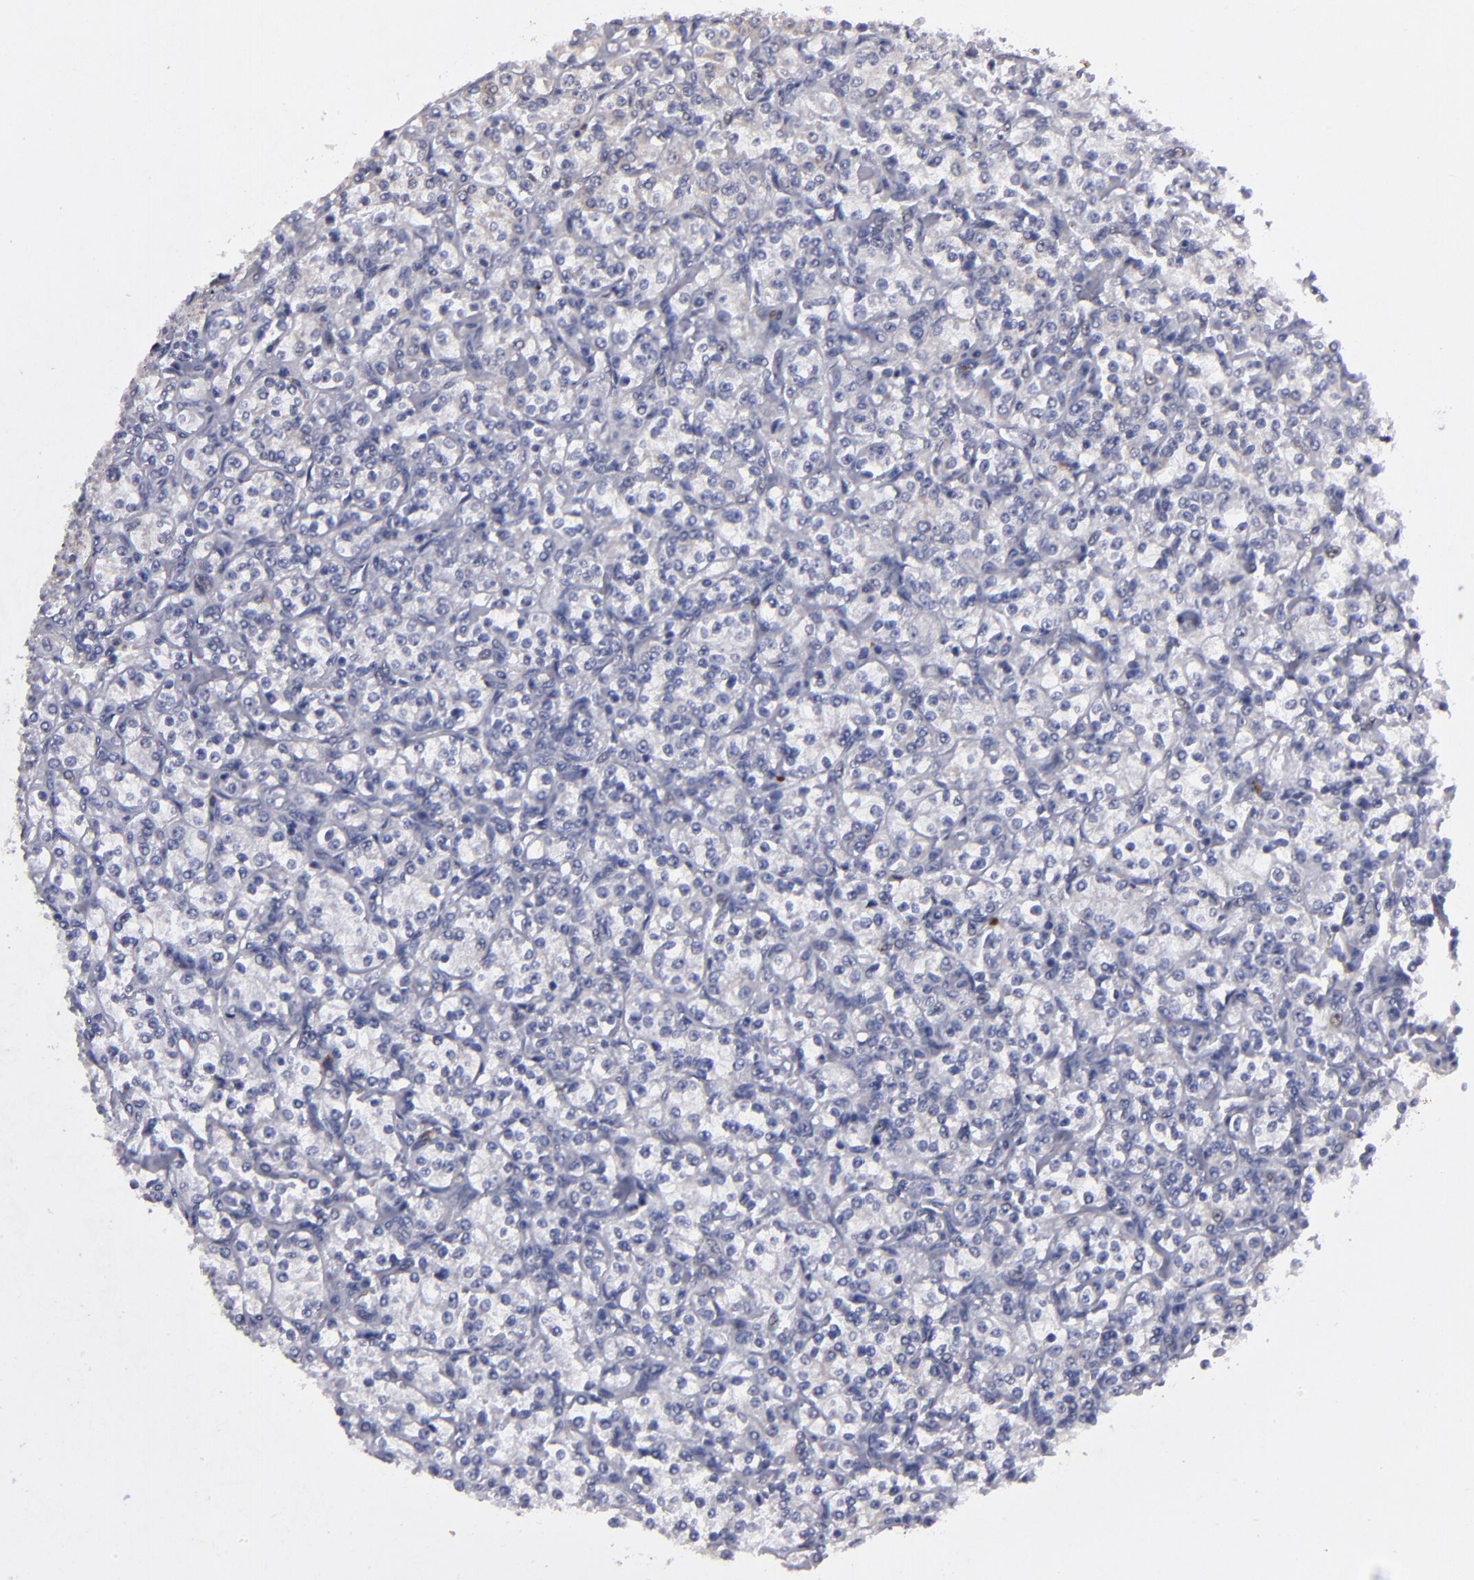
{"staining": {"intensity": "negative", "quantity": "none", "location": "none"}, "tissue": "renal cancer", "cell_type": "Tumor cells", "image_type": "cancer", "snomed": [{"axis": "morphology", "description": "Adenocarcinoma, NOS"}, {"axis": "topography", "description": "Kidney"}], "caption": "A photomicrograph of renal cancer (adenocarcinoma) stained for a protein reveals no brown staining in tumor cells.", "gene": "ZNF175", "patient": {"sex": "male", "age": 77}}